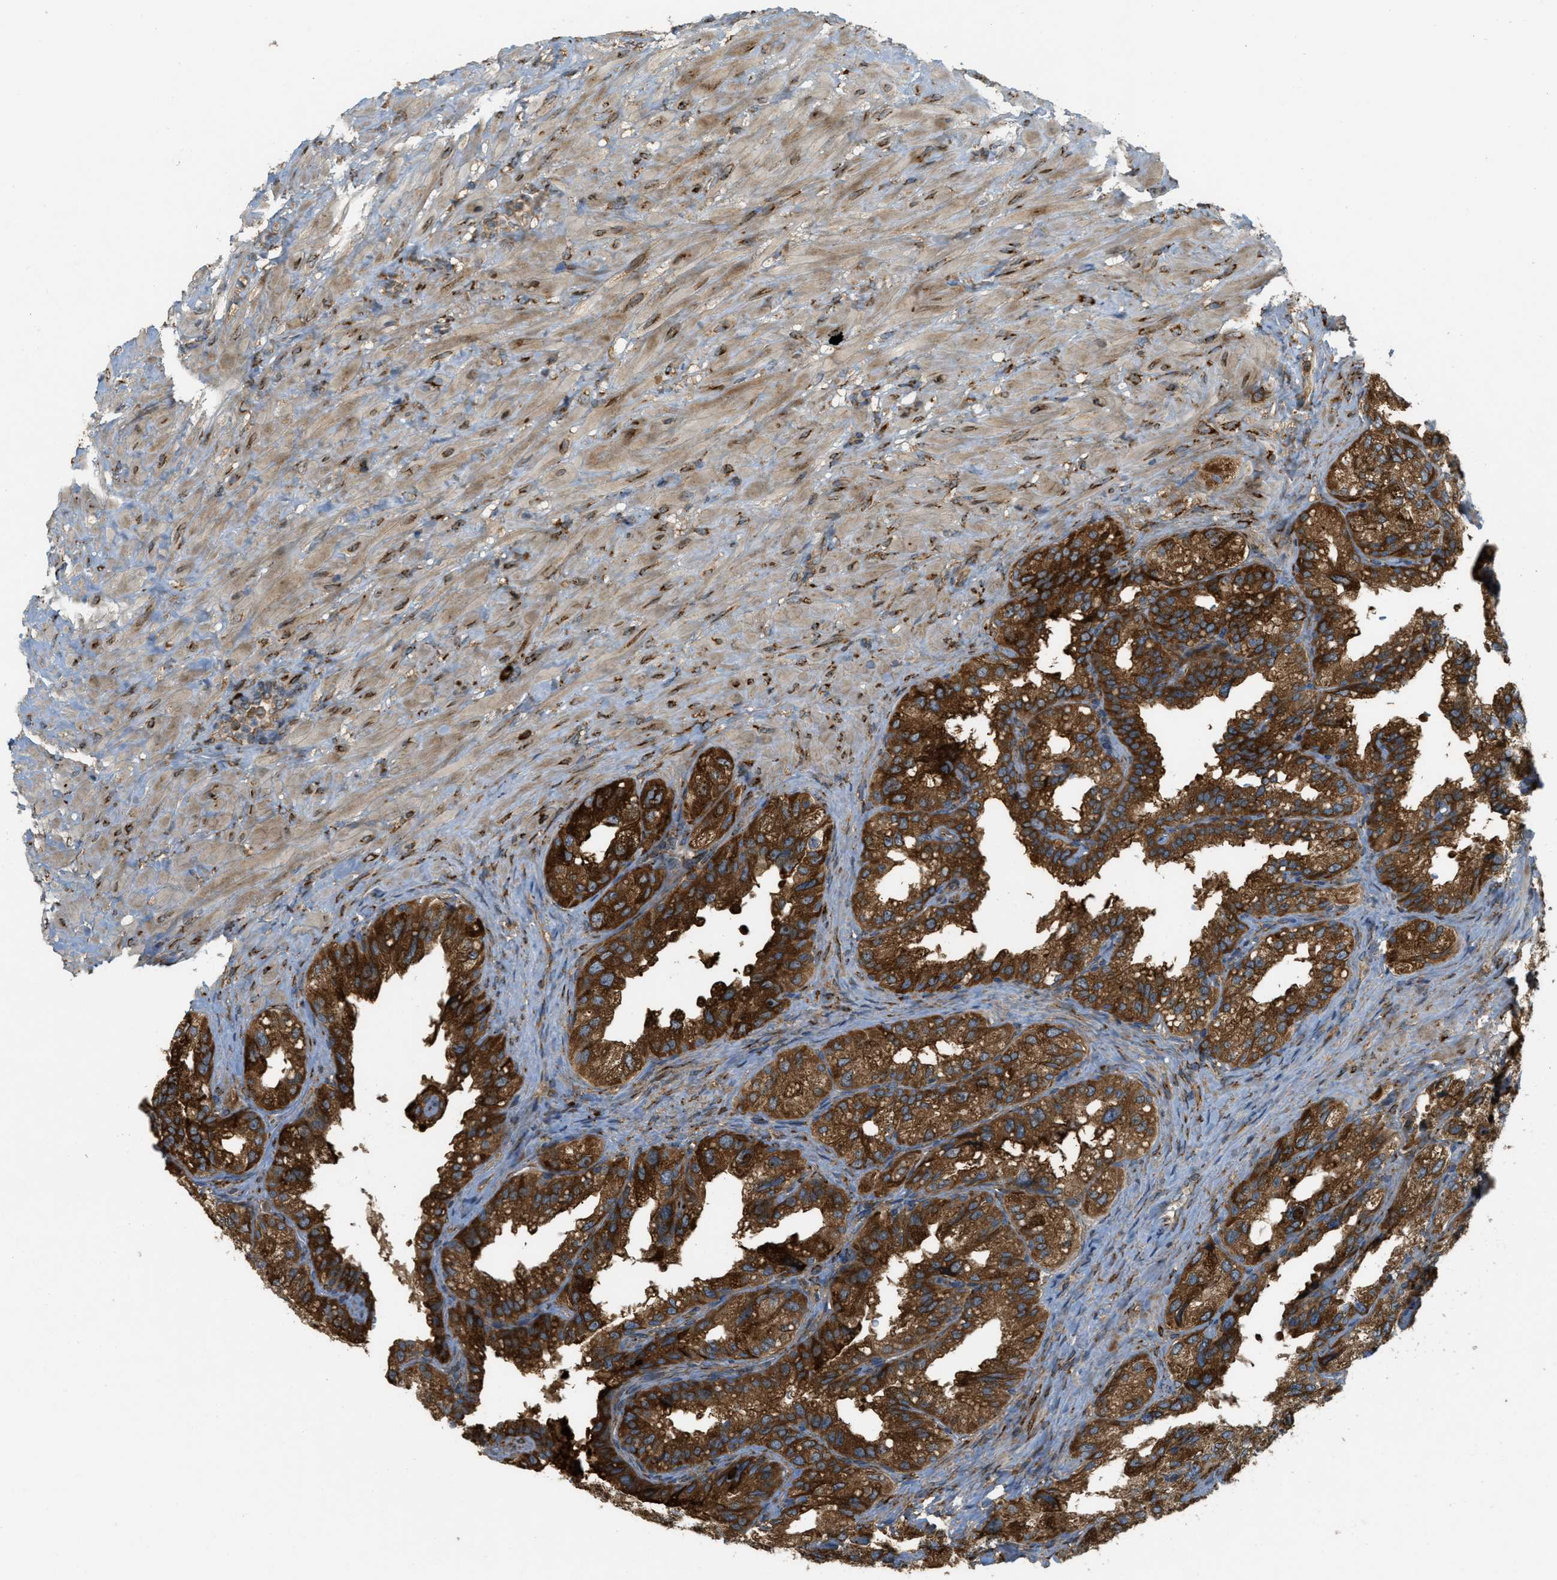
{"staining": {"intensity": "strong", "quantity": ">75%", "location": "cytoplasmic/membranous"}, "tissue": "seminal vesicle", "cell_type": "Glandular cells", "image_type": "normal", "snomed": [{"axis": "morphology", "description": "Normal tissue, NOS"}, {"axis": "topography", "description": "Seminal veicle"}], "caption": "Seminal vesicle stained with DAB IHC displays high levels of strong cytoplasmic/membranous positivity in about >75% of glandular cells.", "gene": "PCDH18", "patient": {"sex": "male", "age": 68}}